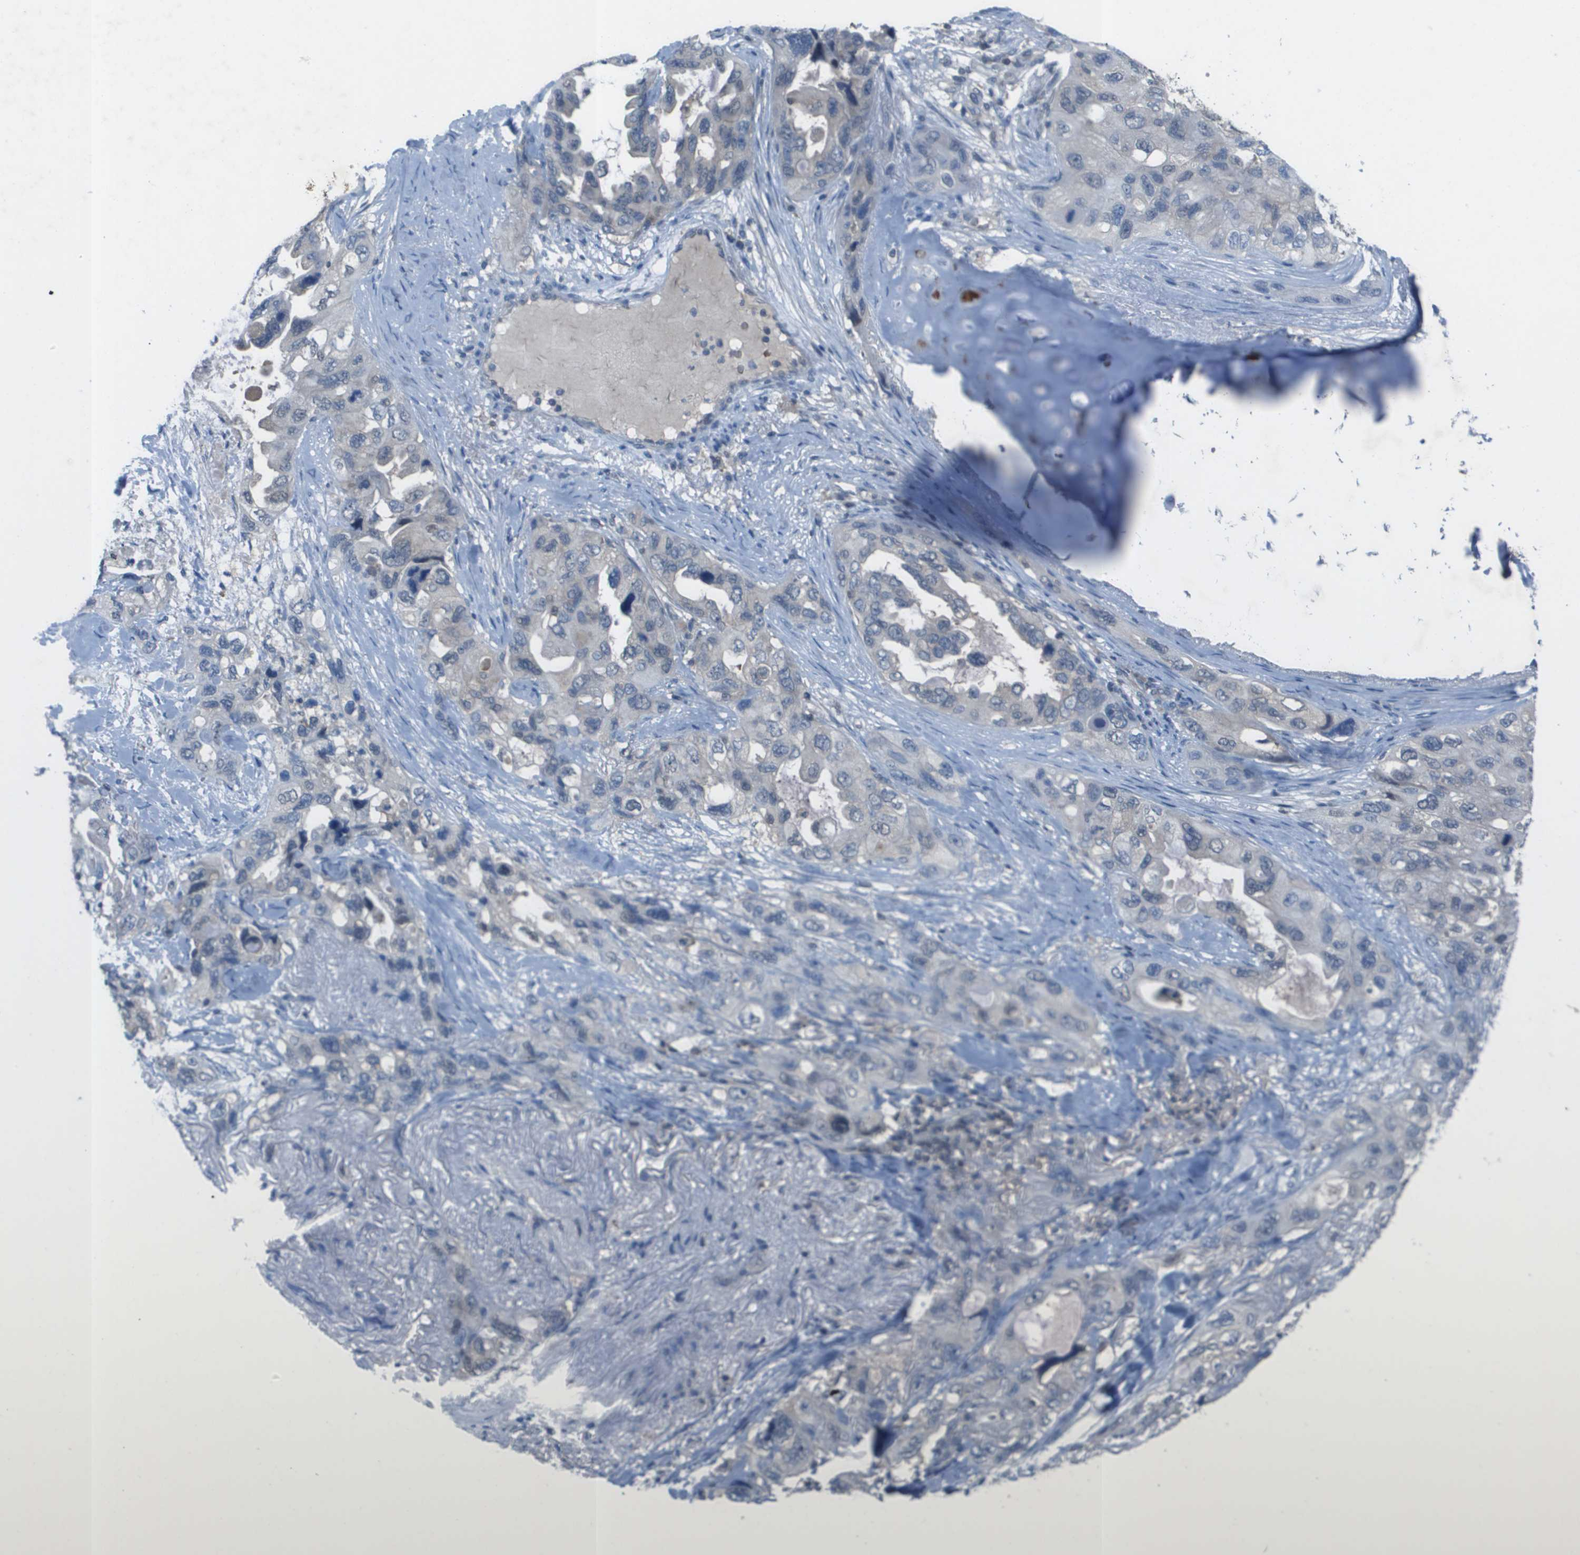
{"staining": {"intensity": "negative", "quantity": "none", "location": "none"}, "tissue": "lung cancer", "cell_type": "Tumor cells", "image_type": "cancer", "snomed": [{"axis": "morphology", "description": "Squamous cell carcinoma, NOS"}, {"axis": "topography", "description": "Lung"}], "caption": "The histopathology image shows no staining of tumor cells in squamous cell carcinoma (lung).", "gene": "CAMK4", "patient": {"sex": "female", "age": 73}}